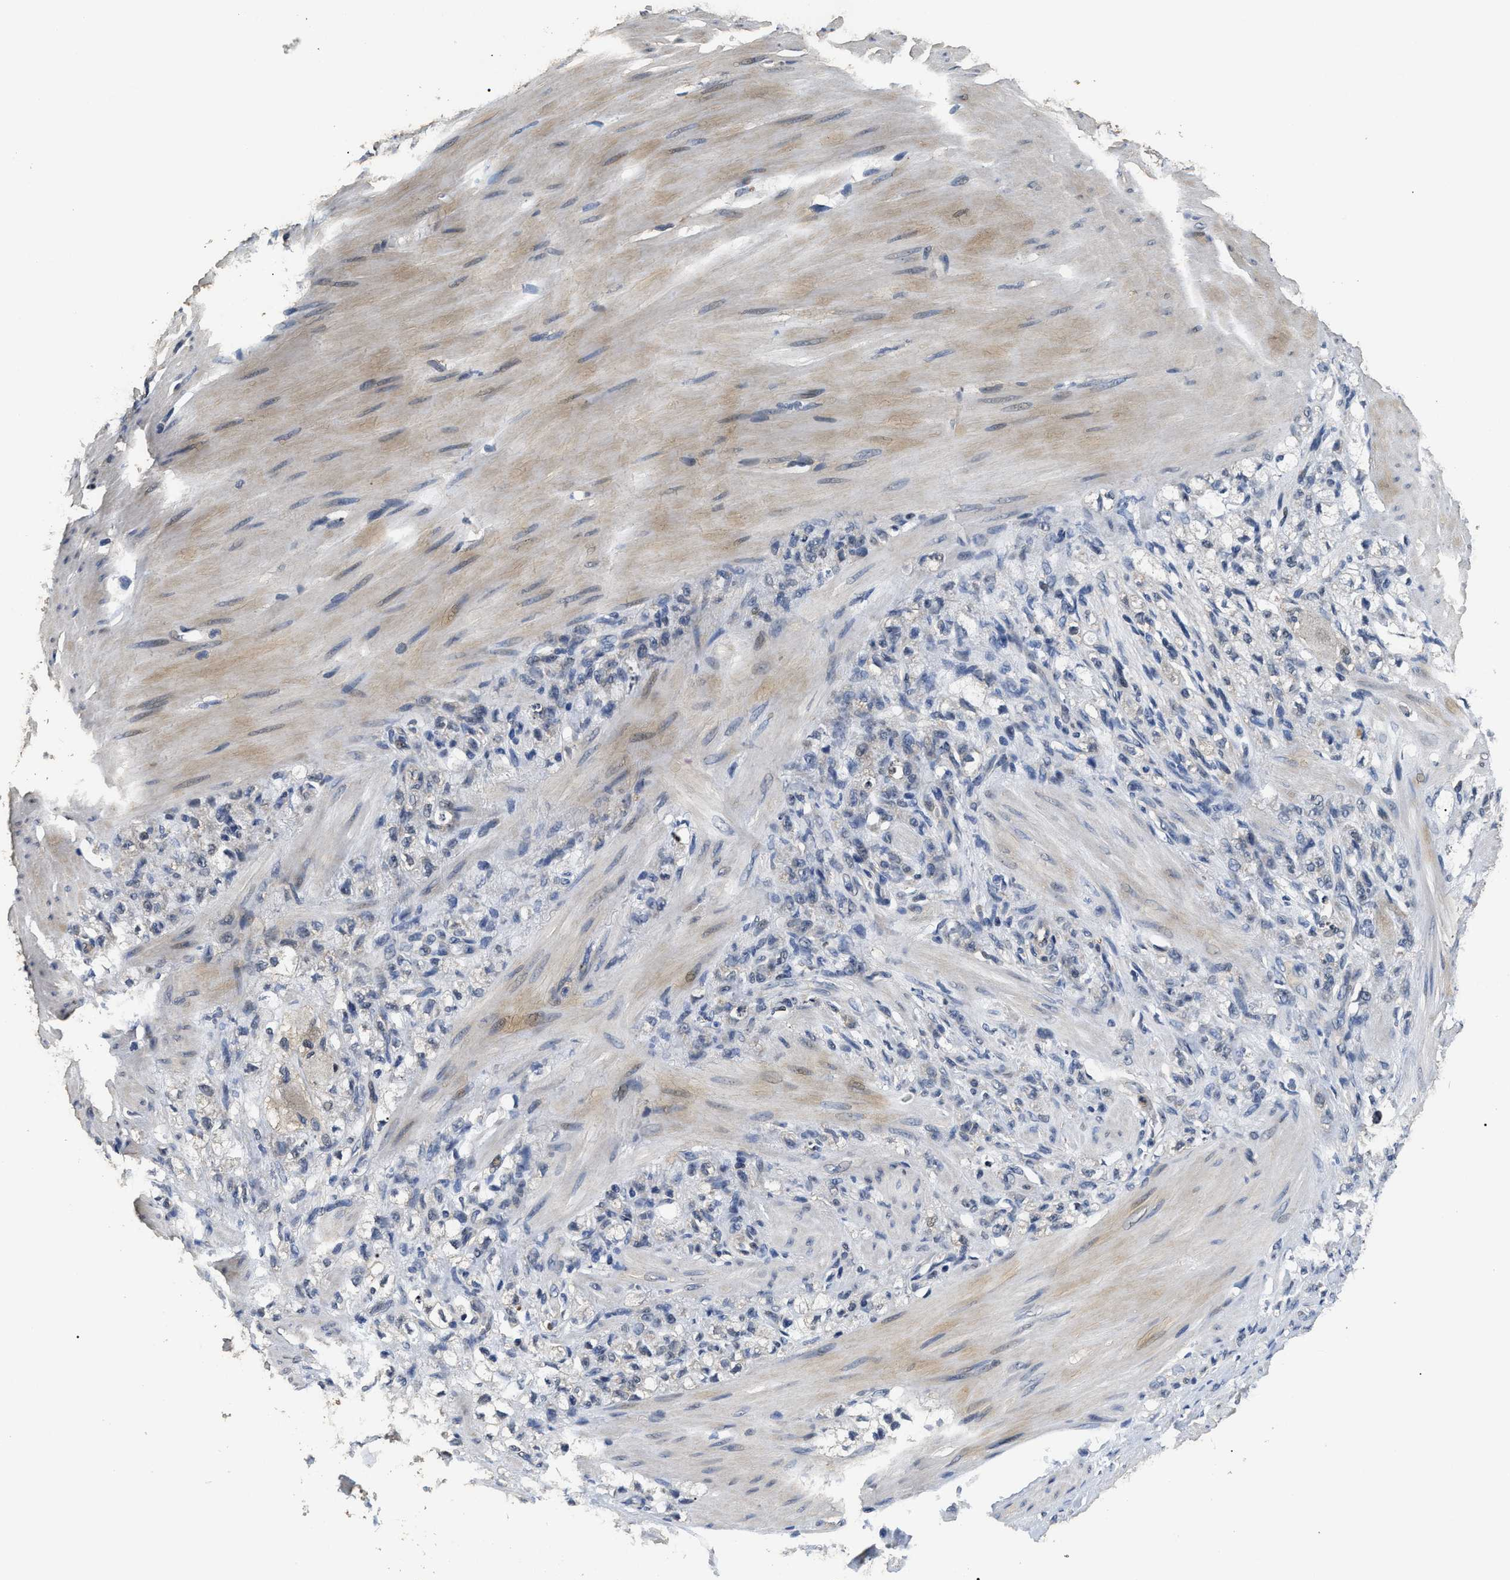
{"staining": {"intensity": "negative", "quantity": "none", "location": "none"}, "tissue": "stomach cancer", "cell_type": "Tumor cells", "image_type": "cancer", "snomed": [{"axis": "morphology", "description": "Adenocarcinoma, NOS"}, {"axis": "topography", "description": "Stomach"}], "caption": "A micrograph of human stomach cancer is negative for staining in tumor cells.", "gene": "PSMD8", "patient": {"sex": "male", "age": 82}}